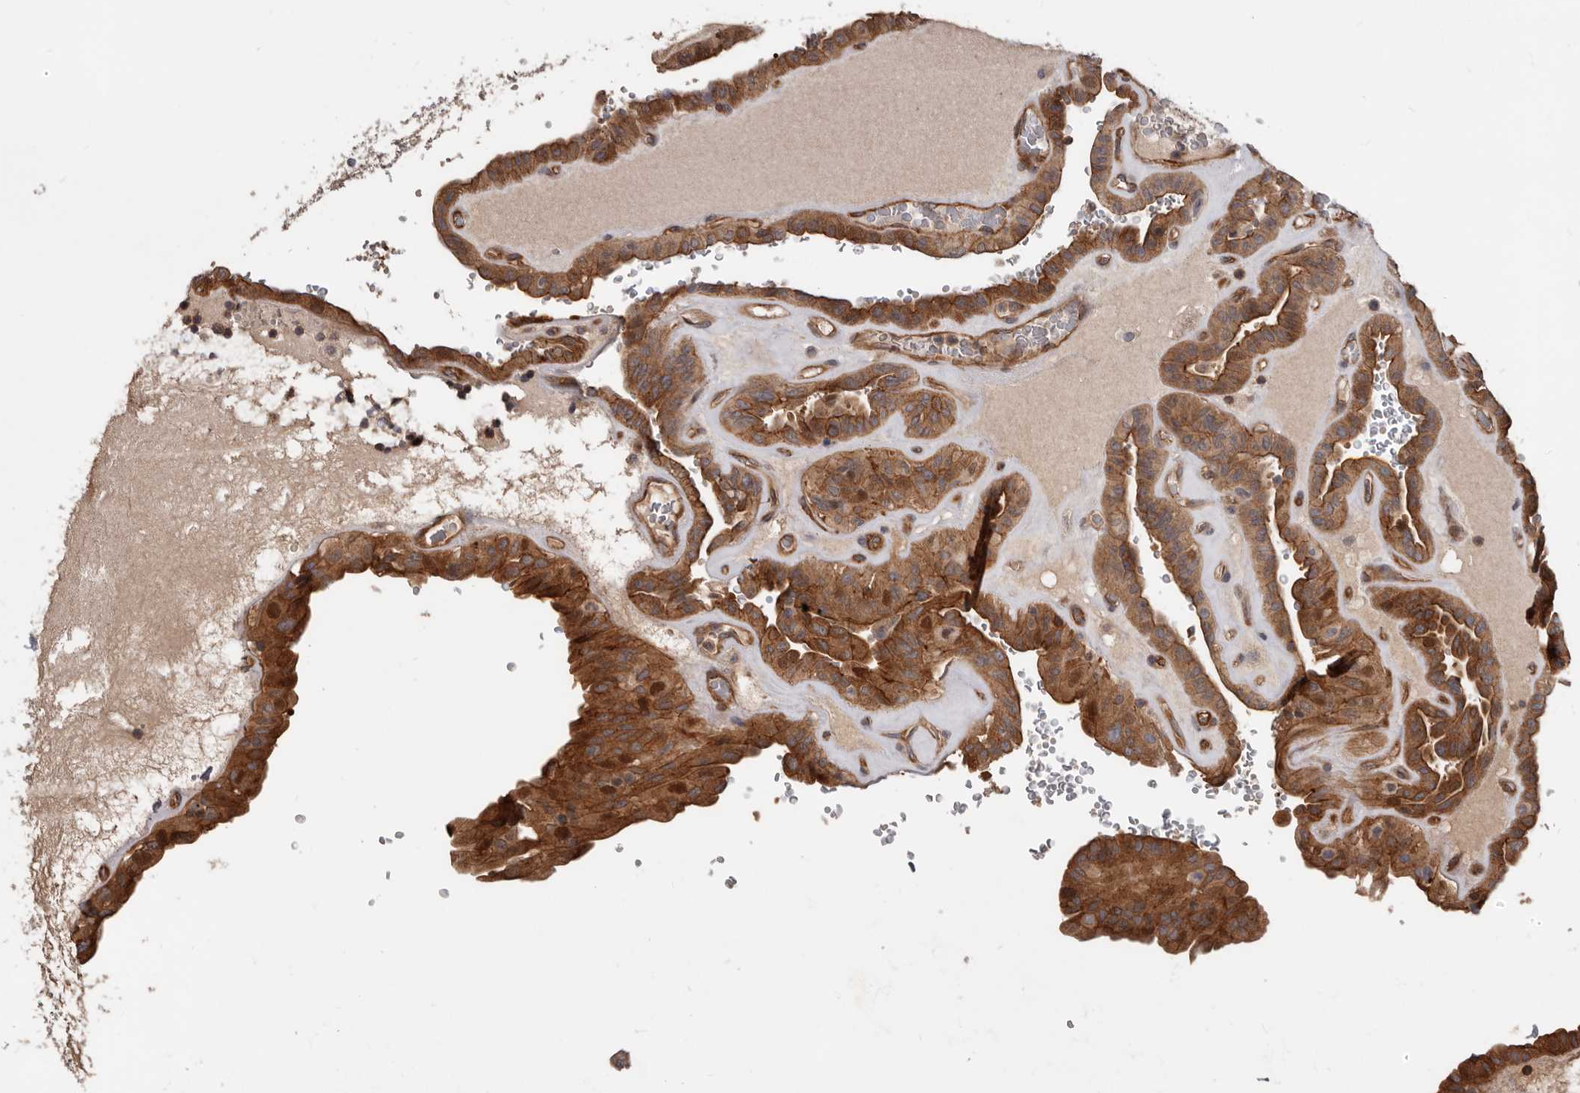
{"staining": {"intensity": "strong", "quantity": ">75%", "location": "cytoplasmic/membranous"}, "tissue": "thyroid cancer", "cell_type": "Tumor cells", "image_type": "cancer", "snomed": [{"axis": "morphology", "description": "Papillary adenocarcinoma, NOS"}, {"axis": "topography", "description": "Thyroid gland"}], "caption": "IHC of thyroid cancer (papillary adenocarcinoma) exhibits high levels of strong cytoplasmic/membranous positivity in approximately >75% of tumor cells.", "gene": "PNRC2", "patient": {"sex": "male", "age": 77}}